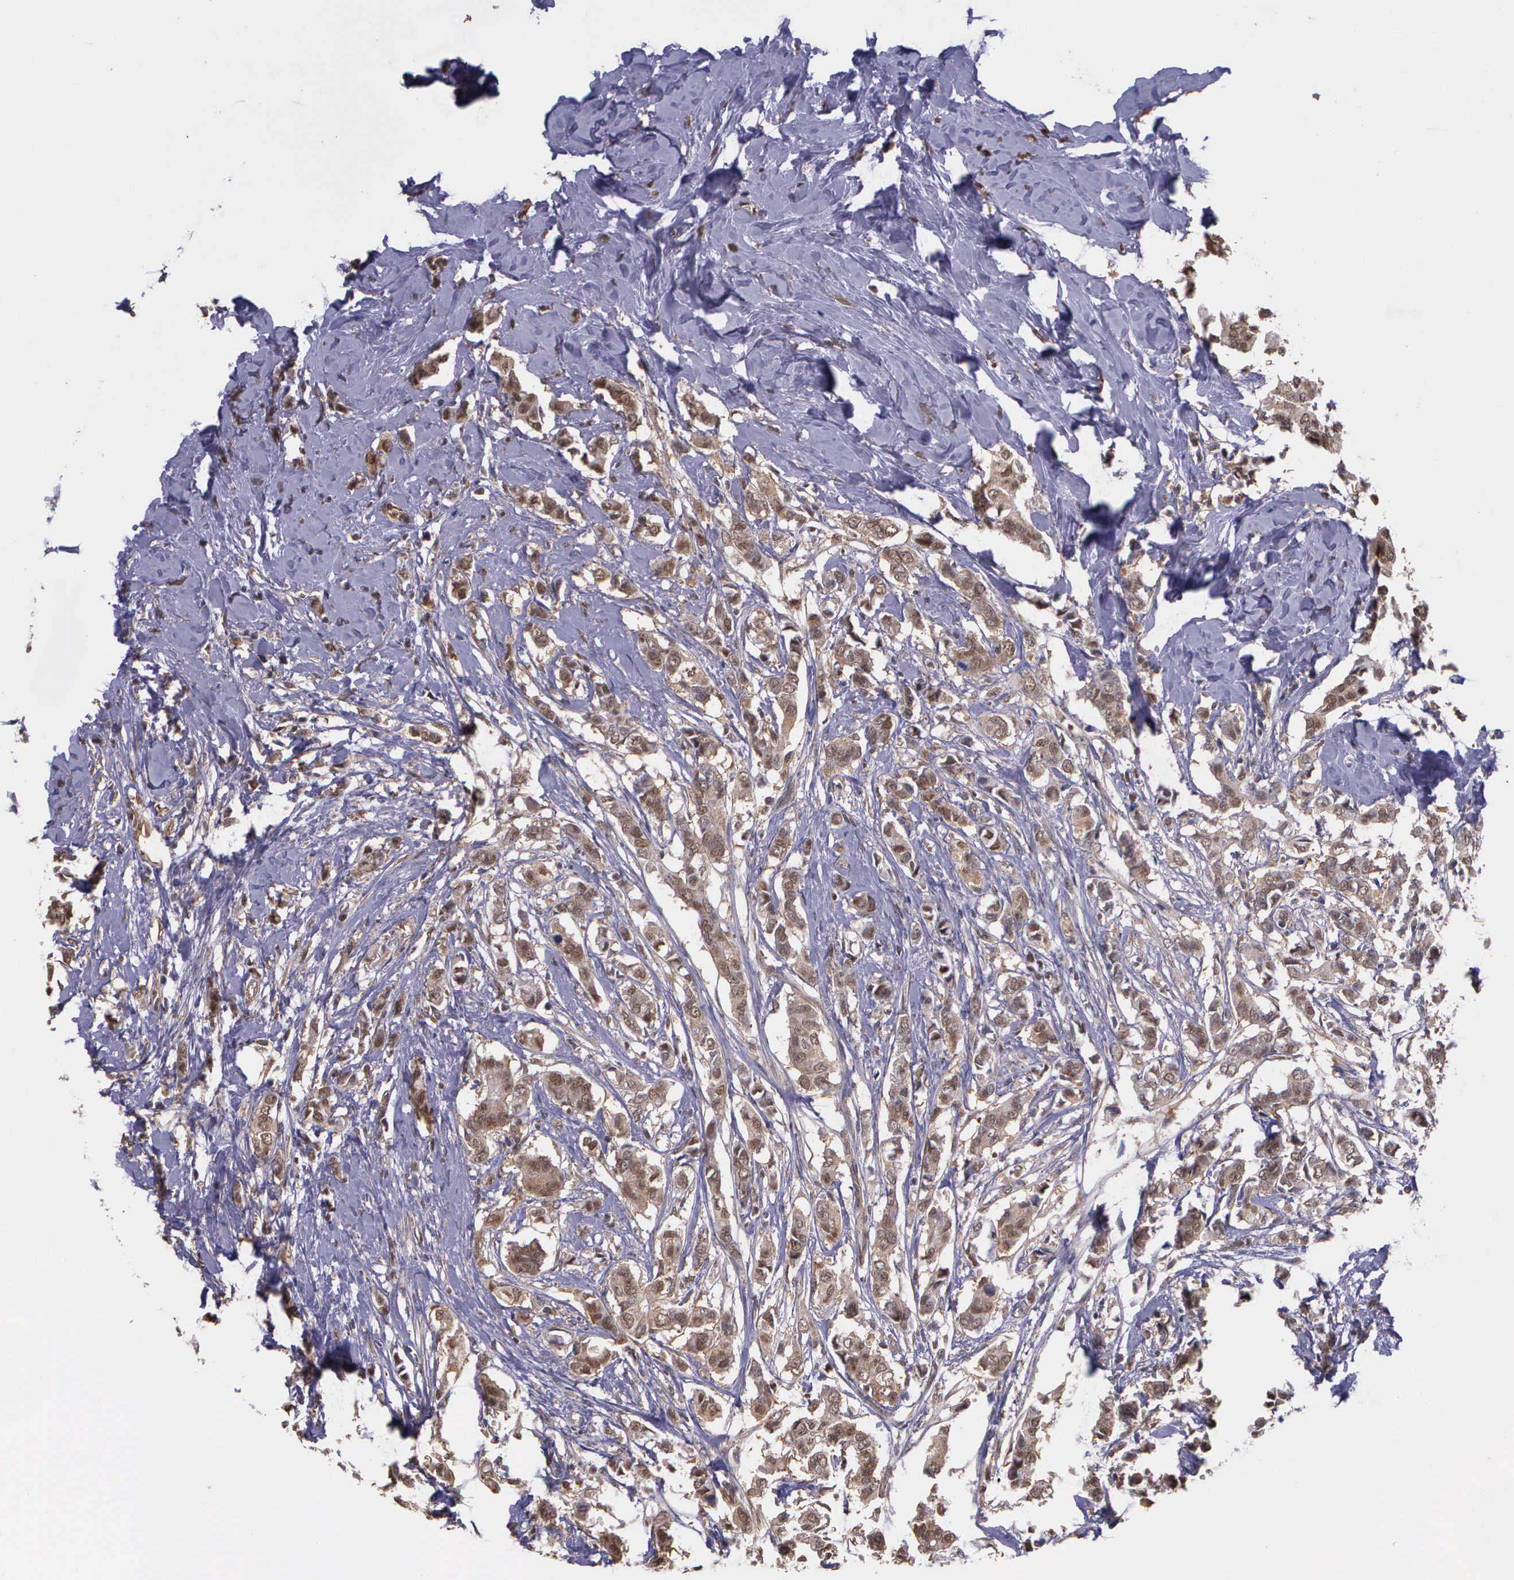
{"staining": {"intensity": "moderate", "quantity": ">75%", "location": "cytoplasmic/membranous"}, "tissue": "breast cancer", "cell_type": "Tumor cells", "image_type": "cancer", "snomed": [{"axis": "morphology", "description": "Duct carcinoma"}, {"axis": "topography", "description": "Breast"}], "caption": "Brown immunohistochemical staining in breast cancer shows moderate cytoplasmic/membranous positivity in approximately >75% of tumor cells.", "gene": "PSMC1", "patient": {"sex": "female", "age": 84}}